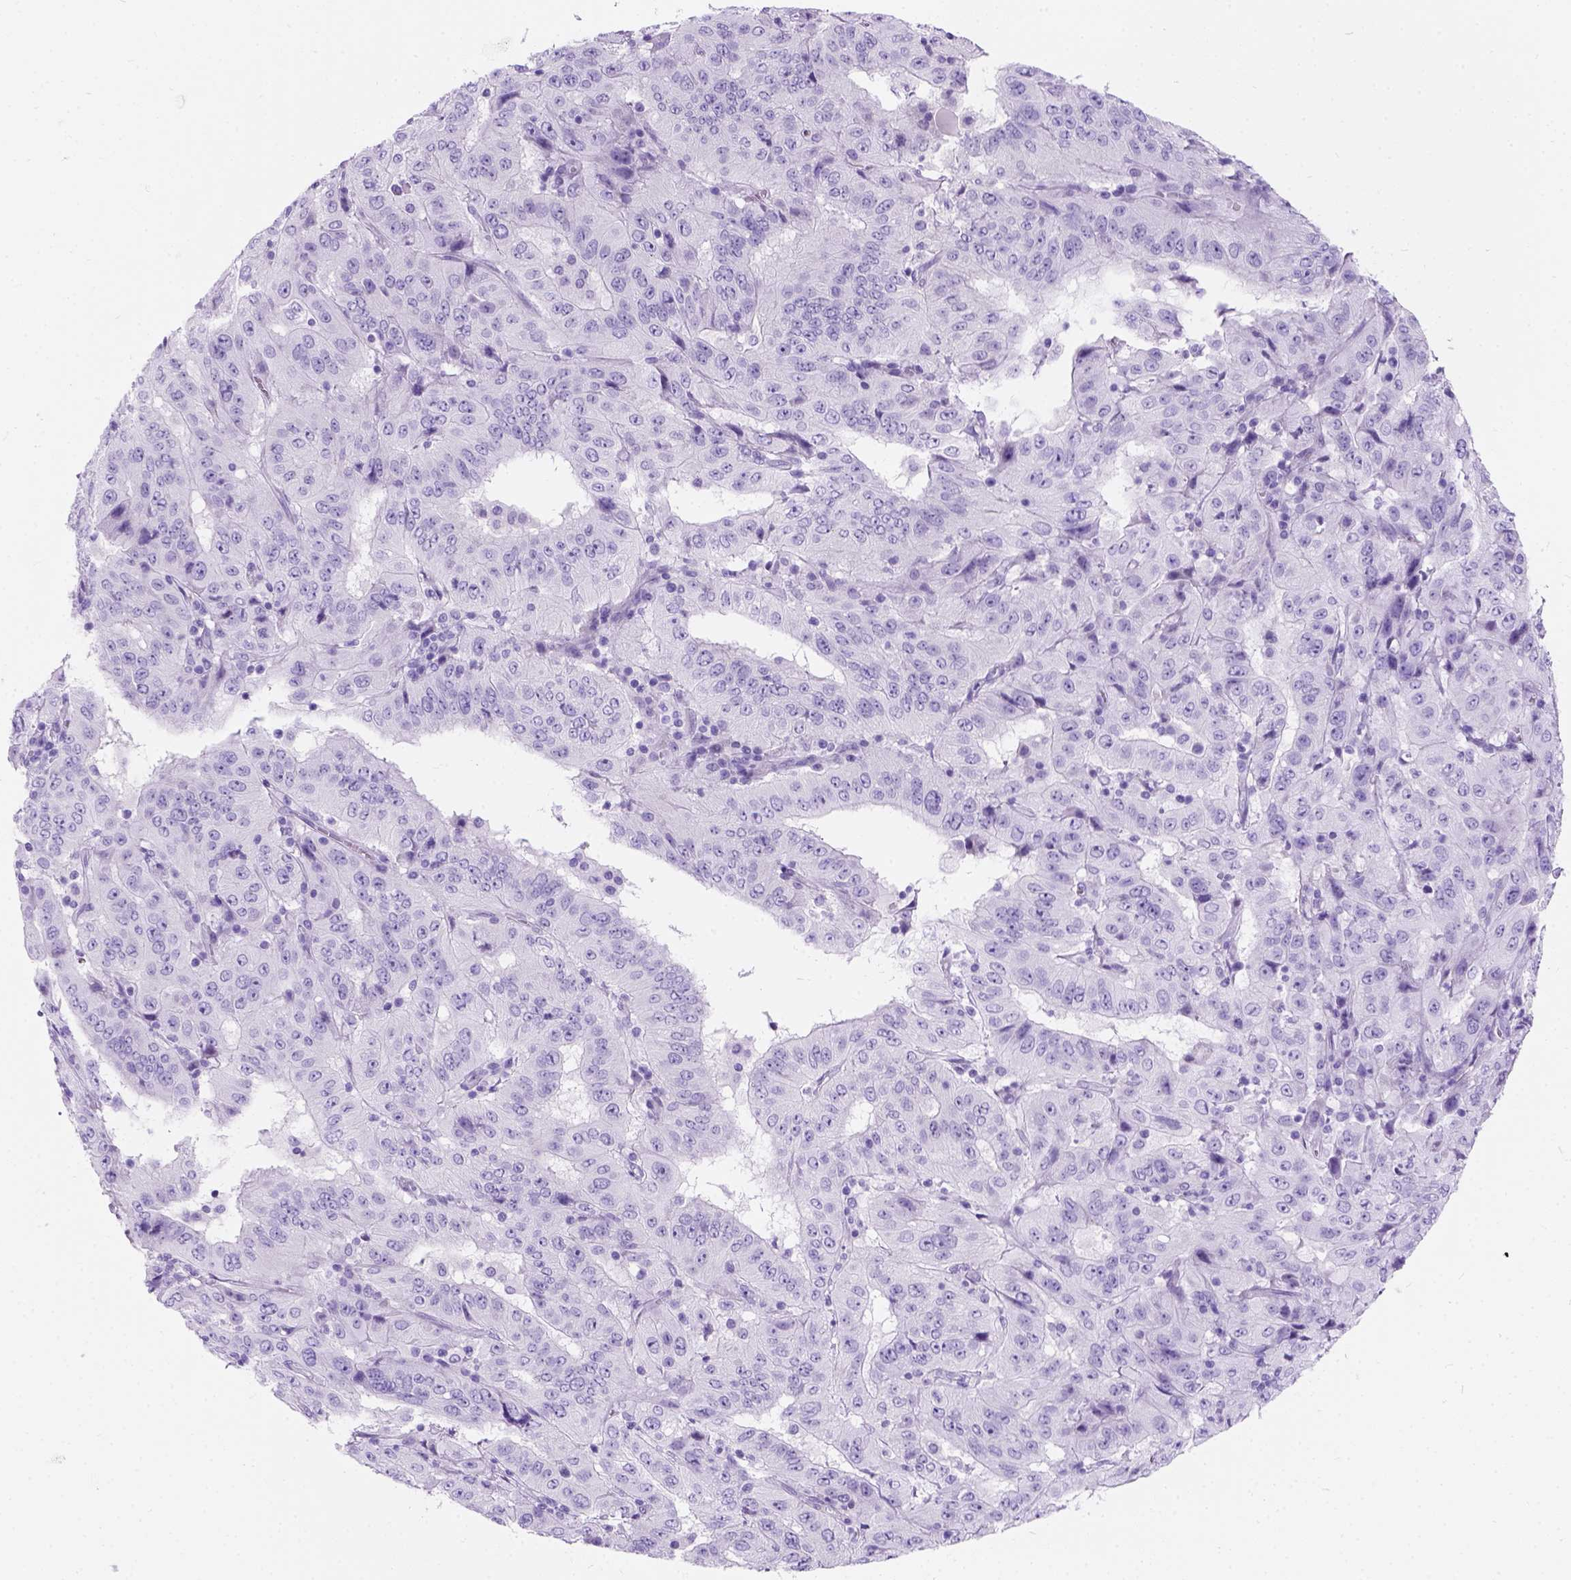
{"staining": {"intensity": "negative", "quantity": "none", "location": "none"}, "tissue": "pancreatic cancer", "cell_type": "Tumor cells", "image_type": "cancer", "snomed": [{"axis": "morphology", "description": "Adenocarcinoma, NOS"}, {"axis": "topography", "description": "Pancreas"}], "caption": "Tumor cells show no significant expression in pancreatic cancer.", "gene": "C7orf57", "patient": {"sex": "male", "age": 63}}